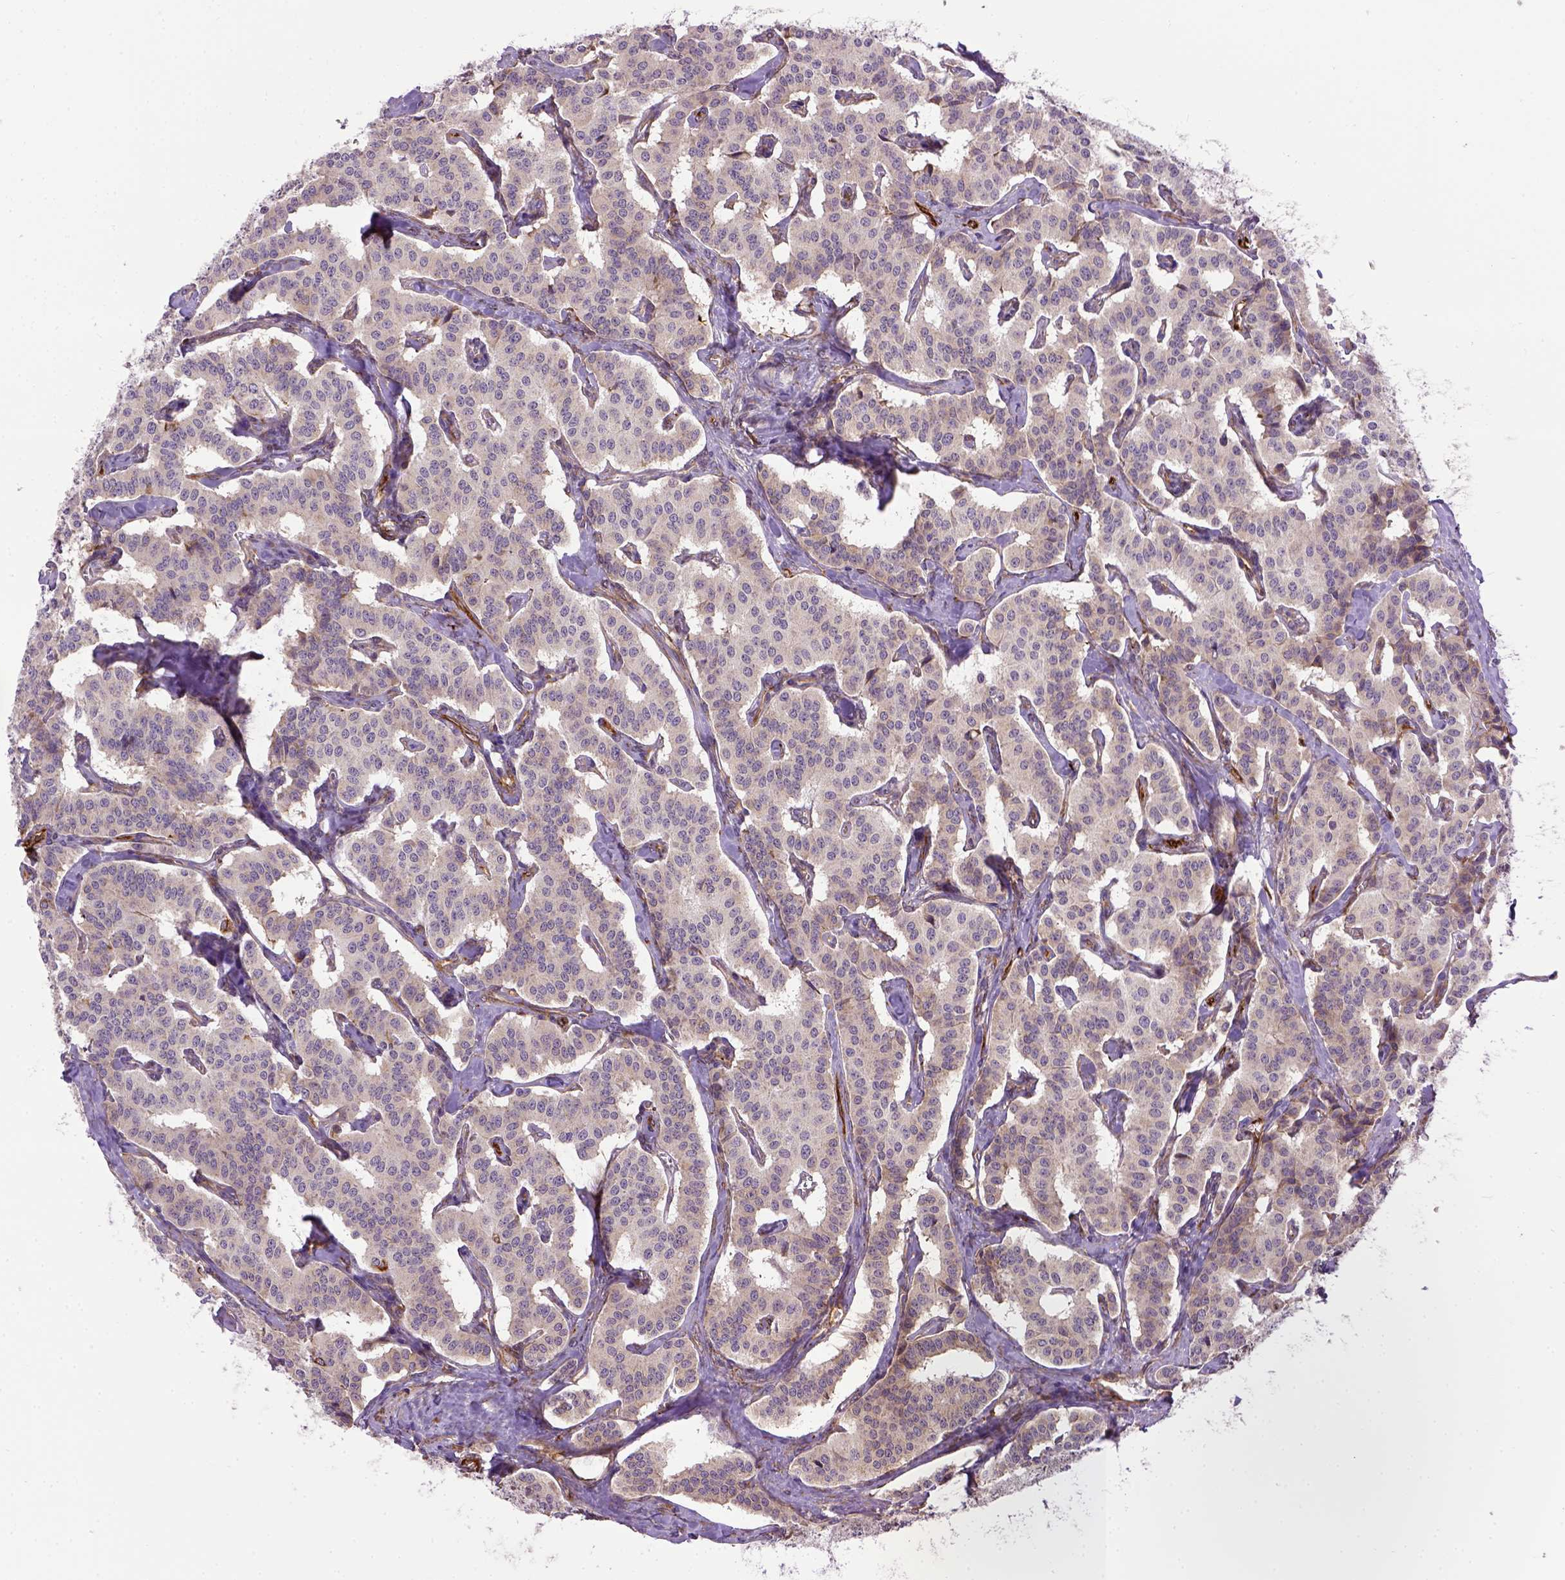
{"staining": {"intensity": "weak", "quantity": ">75%", "location": "cytoplasmic/membranous"}, "tissue": "carcinoid", "cell_type": "Tumor cells", "image_type": "cancer", "snomed": [{"axis": "morphology", "description": "Carcinoid, malignant, NOS"}, {"axis": "topography", "description": "Lung"}], "caption": "Malignant carcinoid stained for a protein reveals weak cytoplasmic/membranous positivity in tumor cells. (brown staining indicates protein expression, while blue staining denotes nuclei).", "gene": "KAZN", "patient": {"sex": "female", "age": 46}}